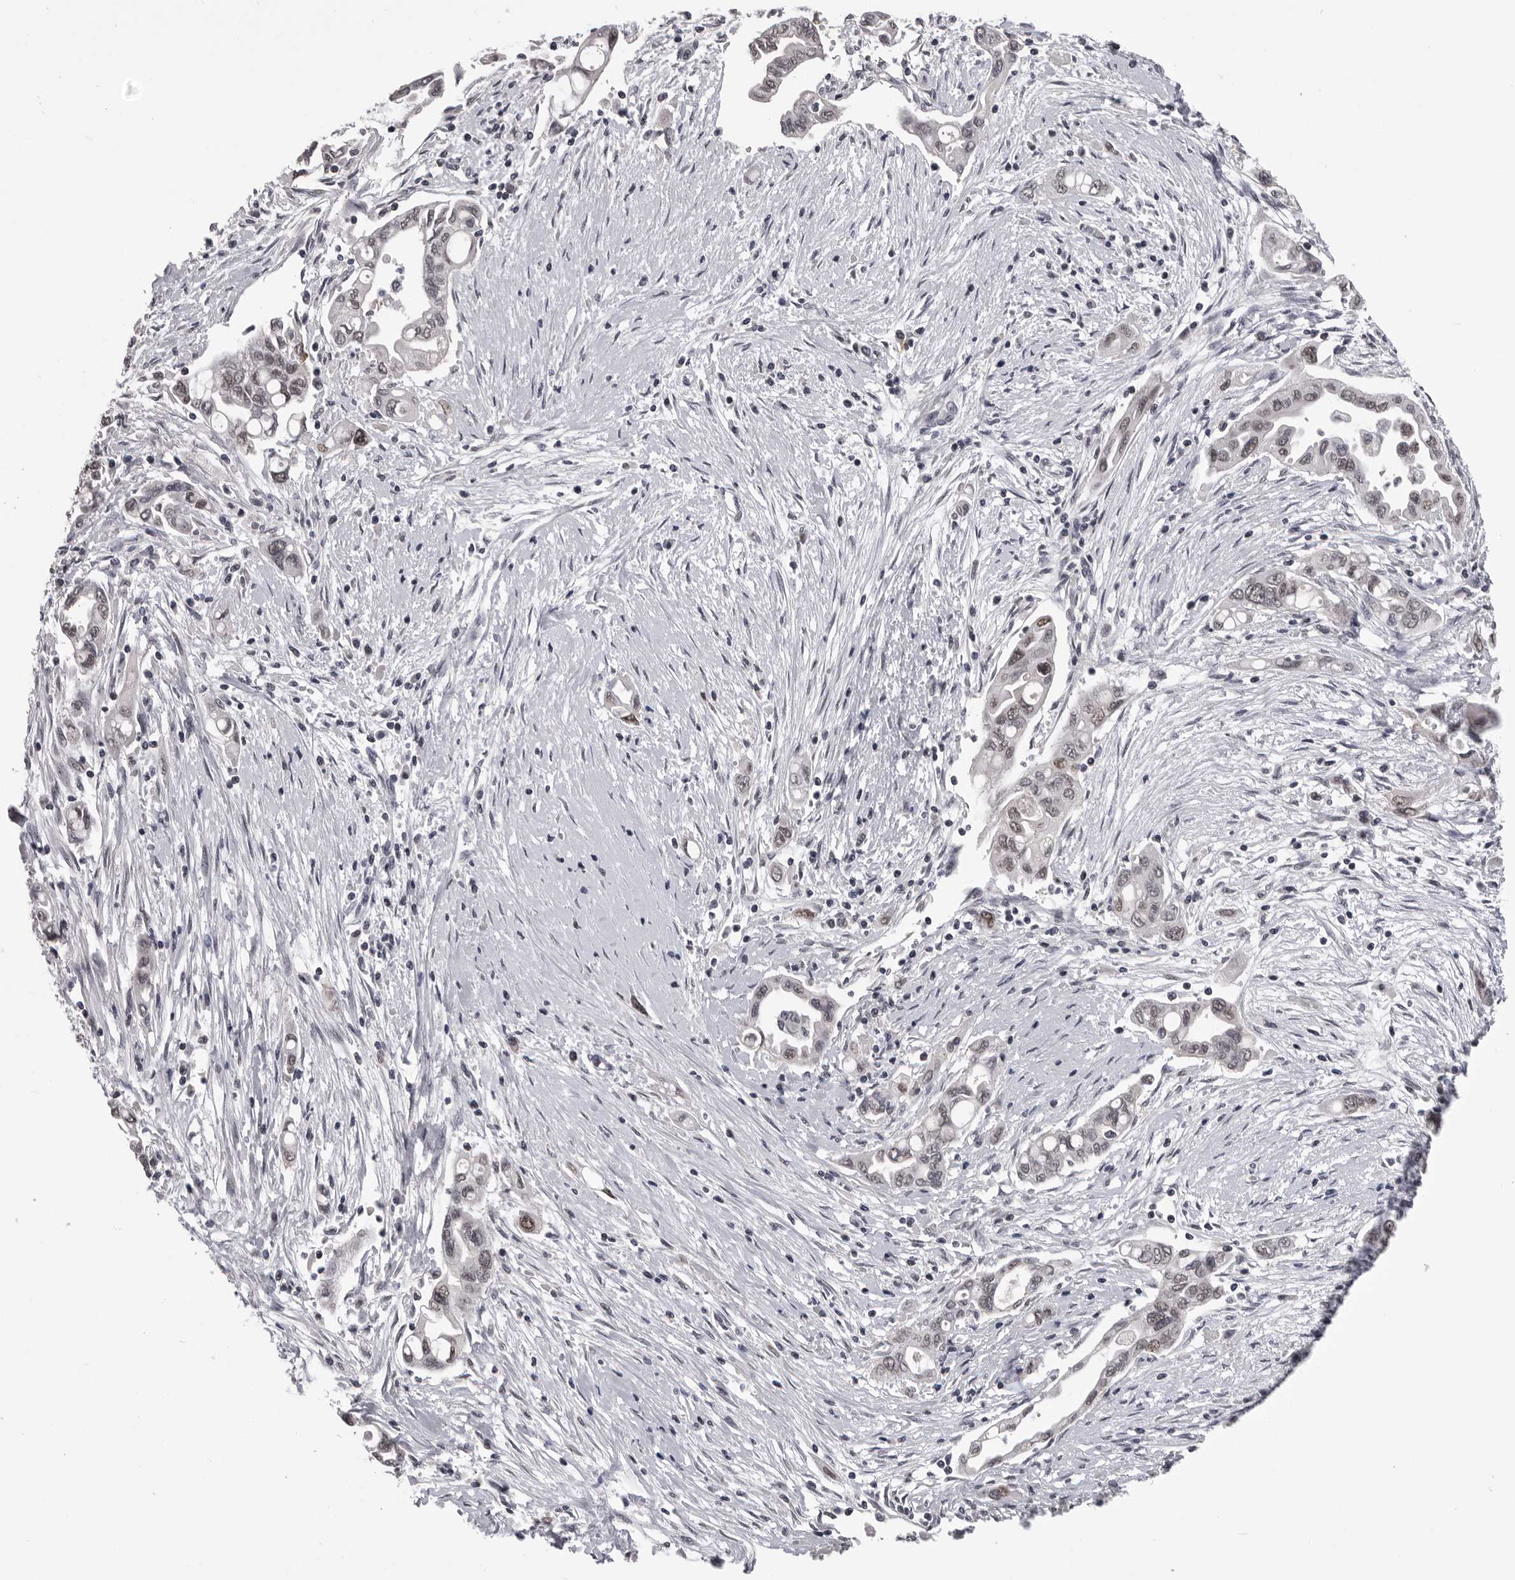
{"staining": {"intensity": "weak", "quantity": ">75%", "location": "nuclear"}, "tissue": "pancreatic cancer", "cell_type": "Tumor cells", "image_type": "cancer", "snomed": [{"axis": "morphology", "description": "Adenocarcinoma, NOS"}, {"axis": "topography", "description": "Pancreas"}], "caption": "This photomicrograph displays immunohistochemistry (IHC) staining of human pancreatic adenocarcinoma, with low weak nuclear staining in about >75% of tumor cells.", "gene": "DLG2", "patient": {"sex": "female", "age": 57}}